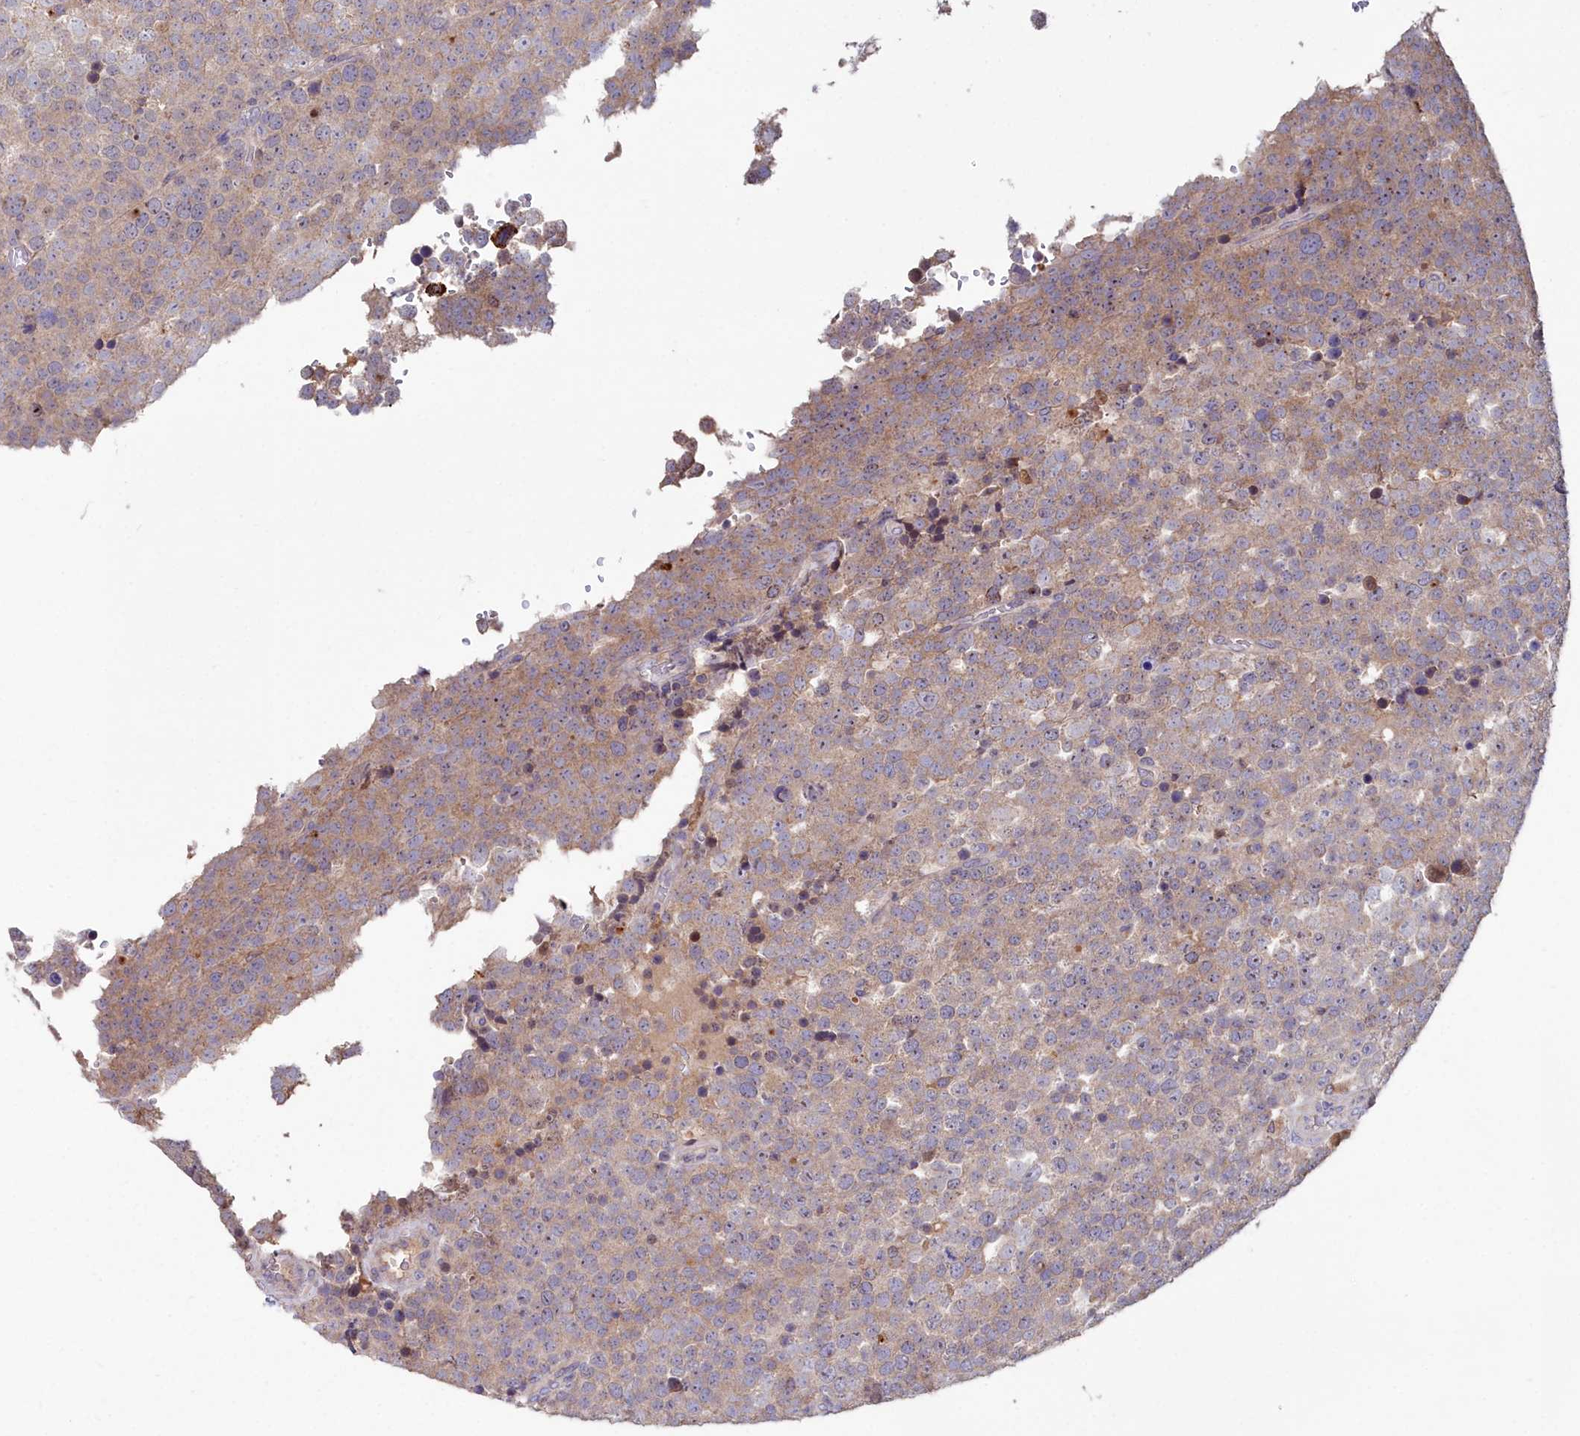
{"staining": {"intensity": "weak", "quantity": "25%-75%", "location": "cytoplasmic/membranous"}, "tissue": "testis cancer", "cell_type": "Tumor cells", "image_type": "cancer", "snomed": [{"axis": "morphology", "description": "Seminoma, NOS"}, {"axis": "topography", "description": "Testis"}], "caption": "Immunohistochemistry staining of seminoma (testis), which demonstrates low levels of weak cytoplasmic/membranous positivity in approximately 25%-75% of tumor cells indicating weak cytoplasmic/membranous protein positivity. The staining was performed using DAB (3,3'-diaminobenzidine) (brown) for protein detection and nuclei were counterstained in hematoxylin (blue).", "gene": "AMBRA1", "patient": {"sex": "male", "age": 71}}